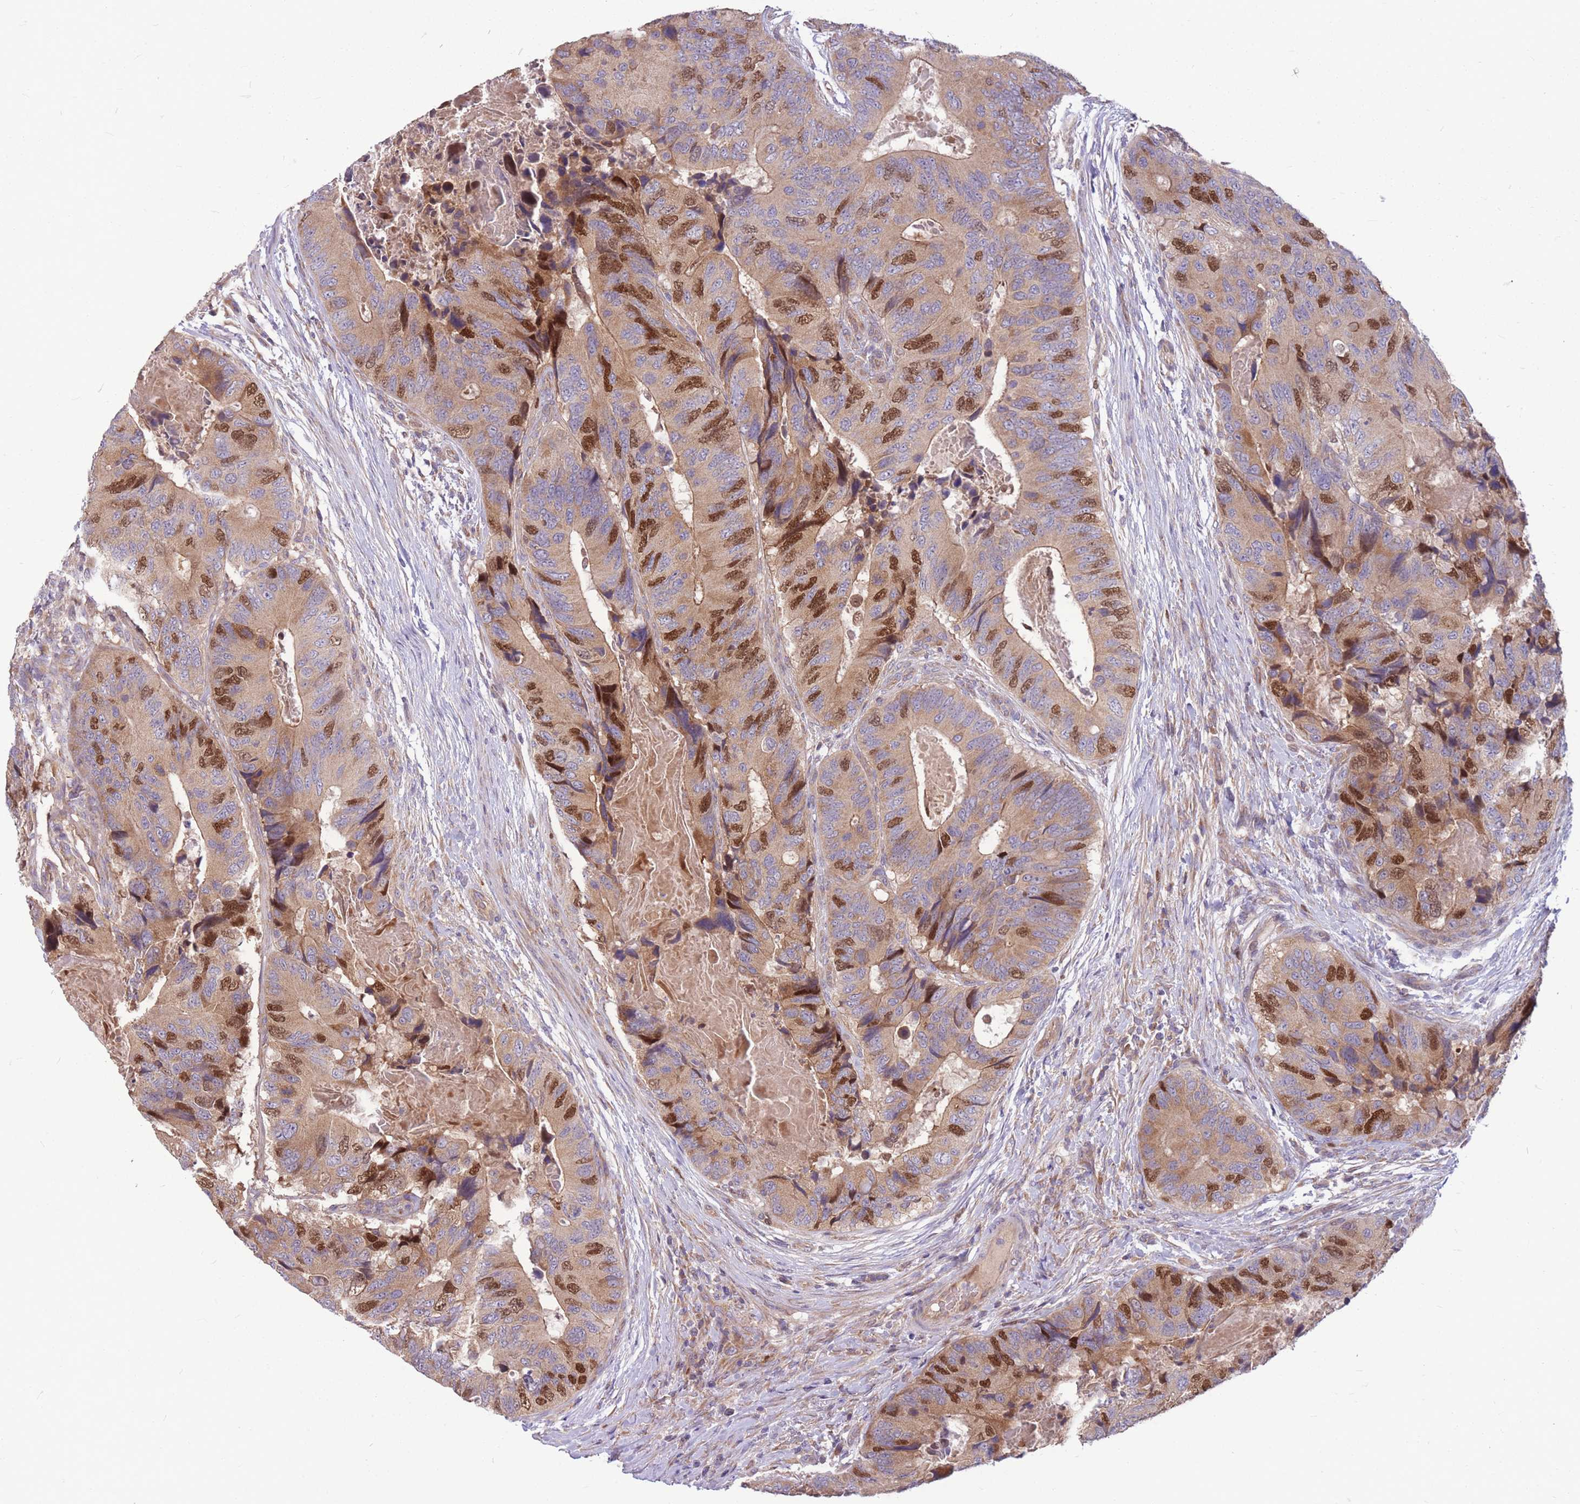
{"staining": {"intensity": "moderate", "quantity": ">75%", "location": "cytoplasmic/membranous,nuclear"}, "tissue": "colorectal cancer", "cell_type": "Tumor cells", "image_type": "cancer", "snomed": [{"axis": "morphology", "description": "Adenocarcinoma, NOS"}, {"axis": "topography", "description": "Colon"}], "caption": "Tumor cells exhibit medium levels of moderate cytoplasmic/membranous and nuclear positivity in approximately >75% of cells in human colorectal cancer. (IHC, brightfield microscopy, high magnification).", "gene": "GMNN", "patient": {"sex": "male", "age": 84}}